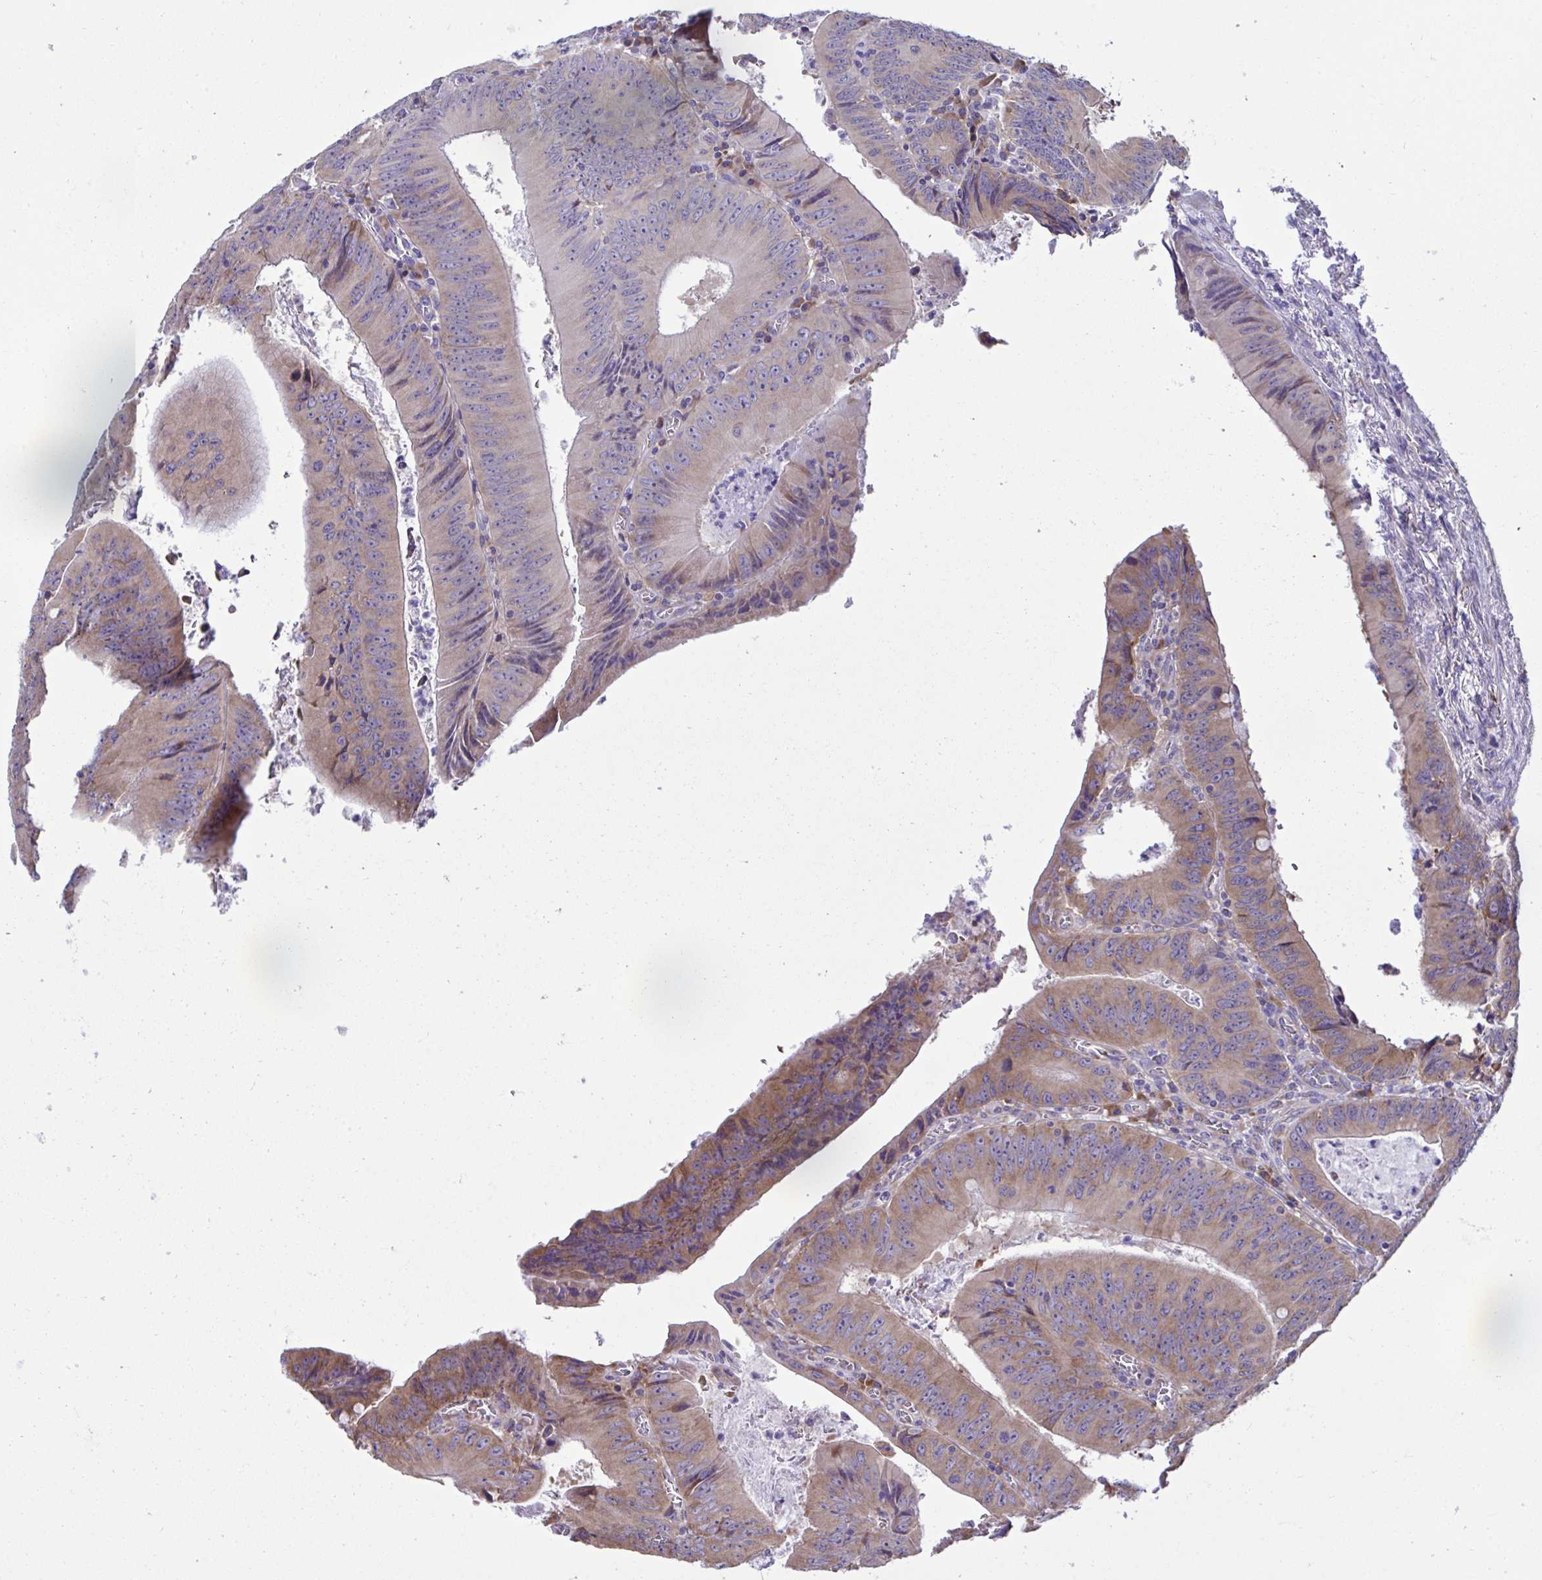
{"staining": {"intensity": "moderate", "quantity": "25%-75%", "location": "cytoplasmic/membranous"}, "tissue": "colorectal cancer", "cell_type": "Tumor cells", "image_type": "cancer", "snomed": [{"axis": "morphology", "description": "Adenocarcinoma, NOS"}, {"axis": "topography", "description": "Rectum"}], "caption": "Immunohistochemical staining of human colorectal cancer (adenocarcinoma) shows medium levels of moderate cytoplasmic/membranous protein staining in about 25%-75% of tumor cells.", "gene": "RPL7", "patient": {"sex": "female", "age": 72}}